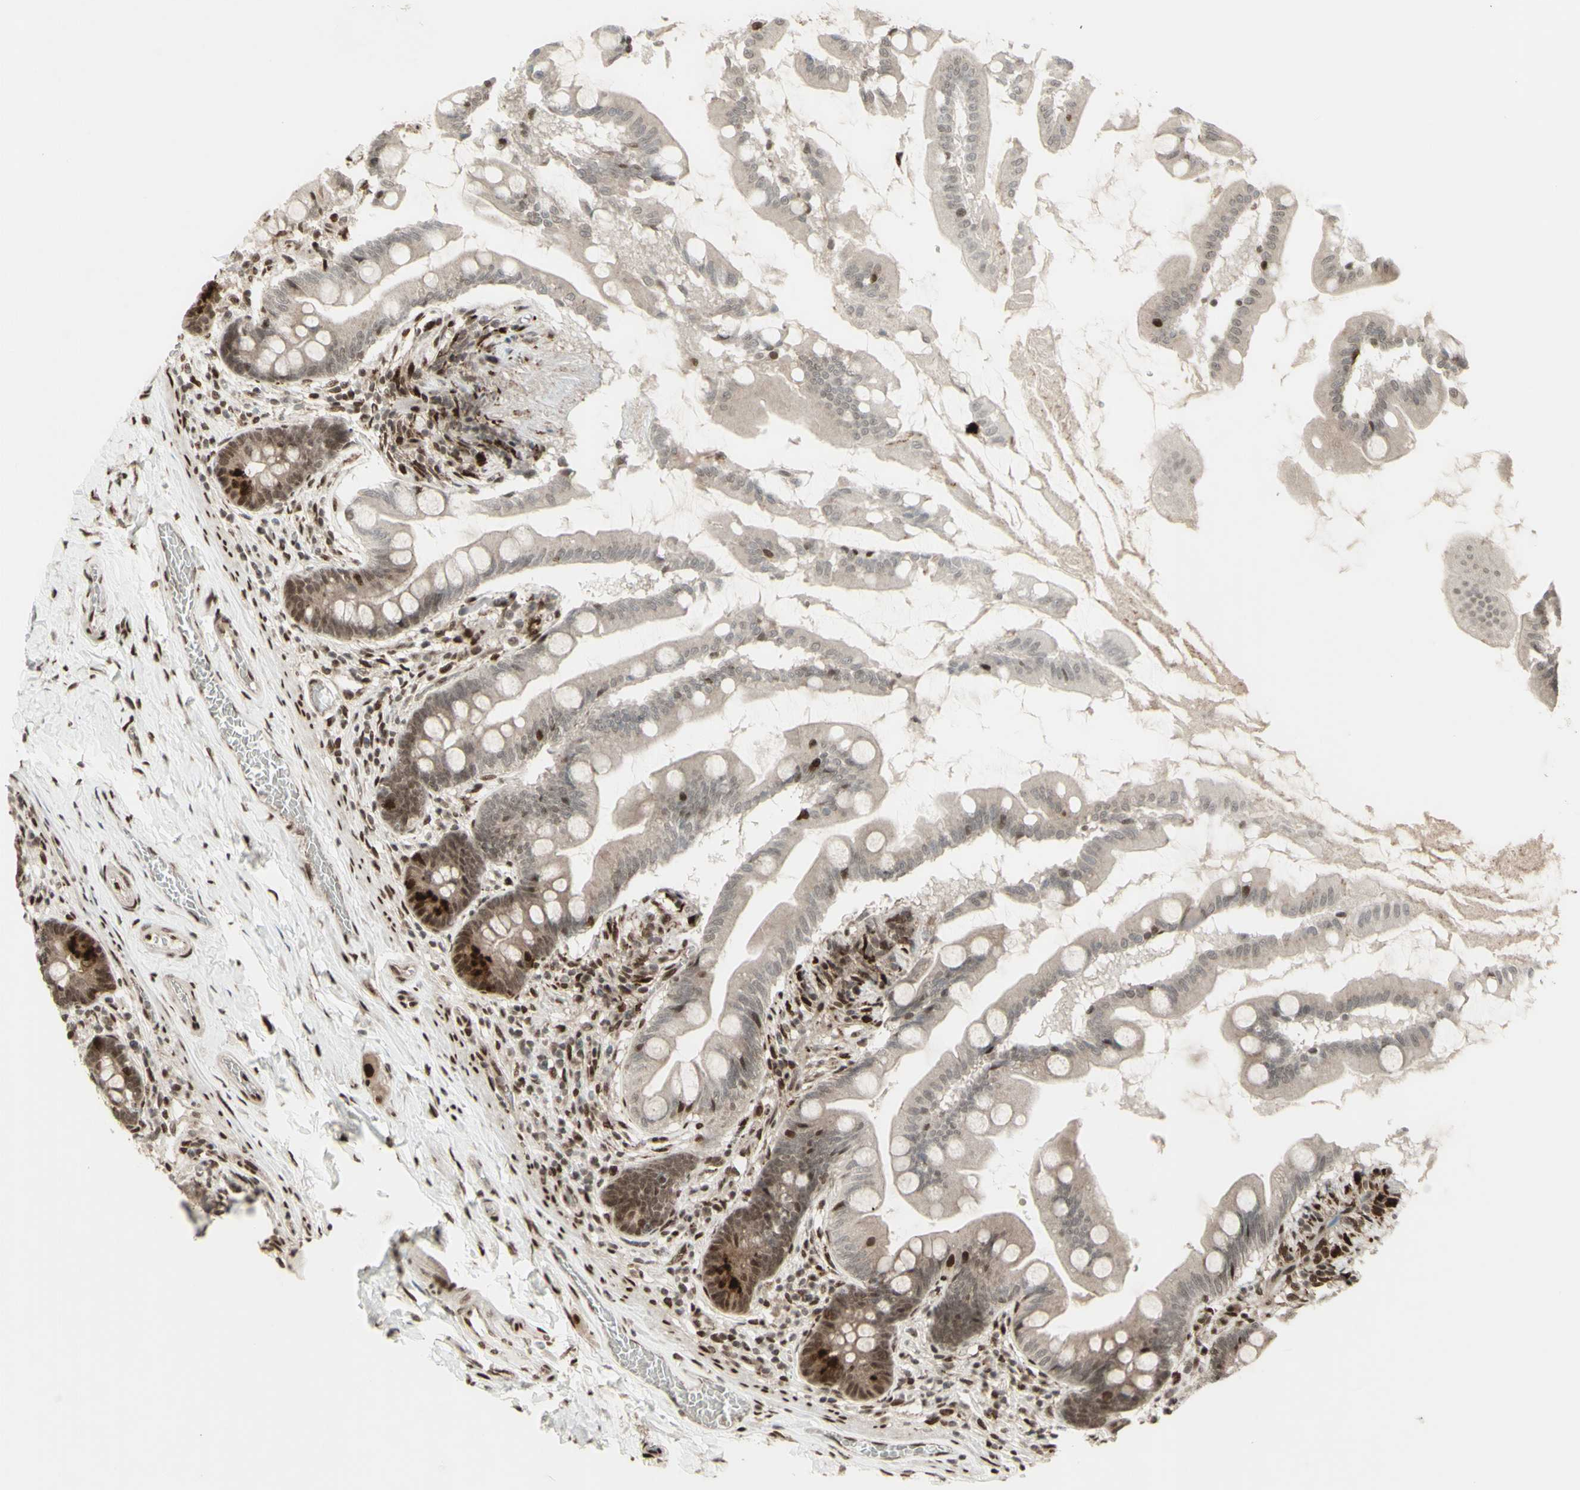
{"staining": {"intensity": "strong", "quantity": "<25%", "location": "cytoplasmic/membranous,nuclear"}, "tissue": "small intestine", "cell_type": "Glandular cells", "image_type": "normal", "snomed": [{"axis": "morphology", "description": "Normal tissue, NOS"}, {"axis": "topography", "description": "Small intestine"}], "caption": "Small intestine stained with immunohistochemistry reveals strong cytoplasmic/membranous,nuclear positivity in about <25% of glandular cells.", "gene": "CBX1", "patient": {"sex": "female", "age": 56}}